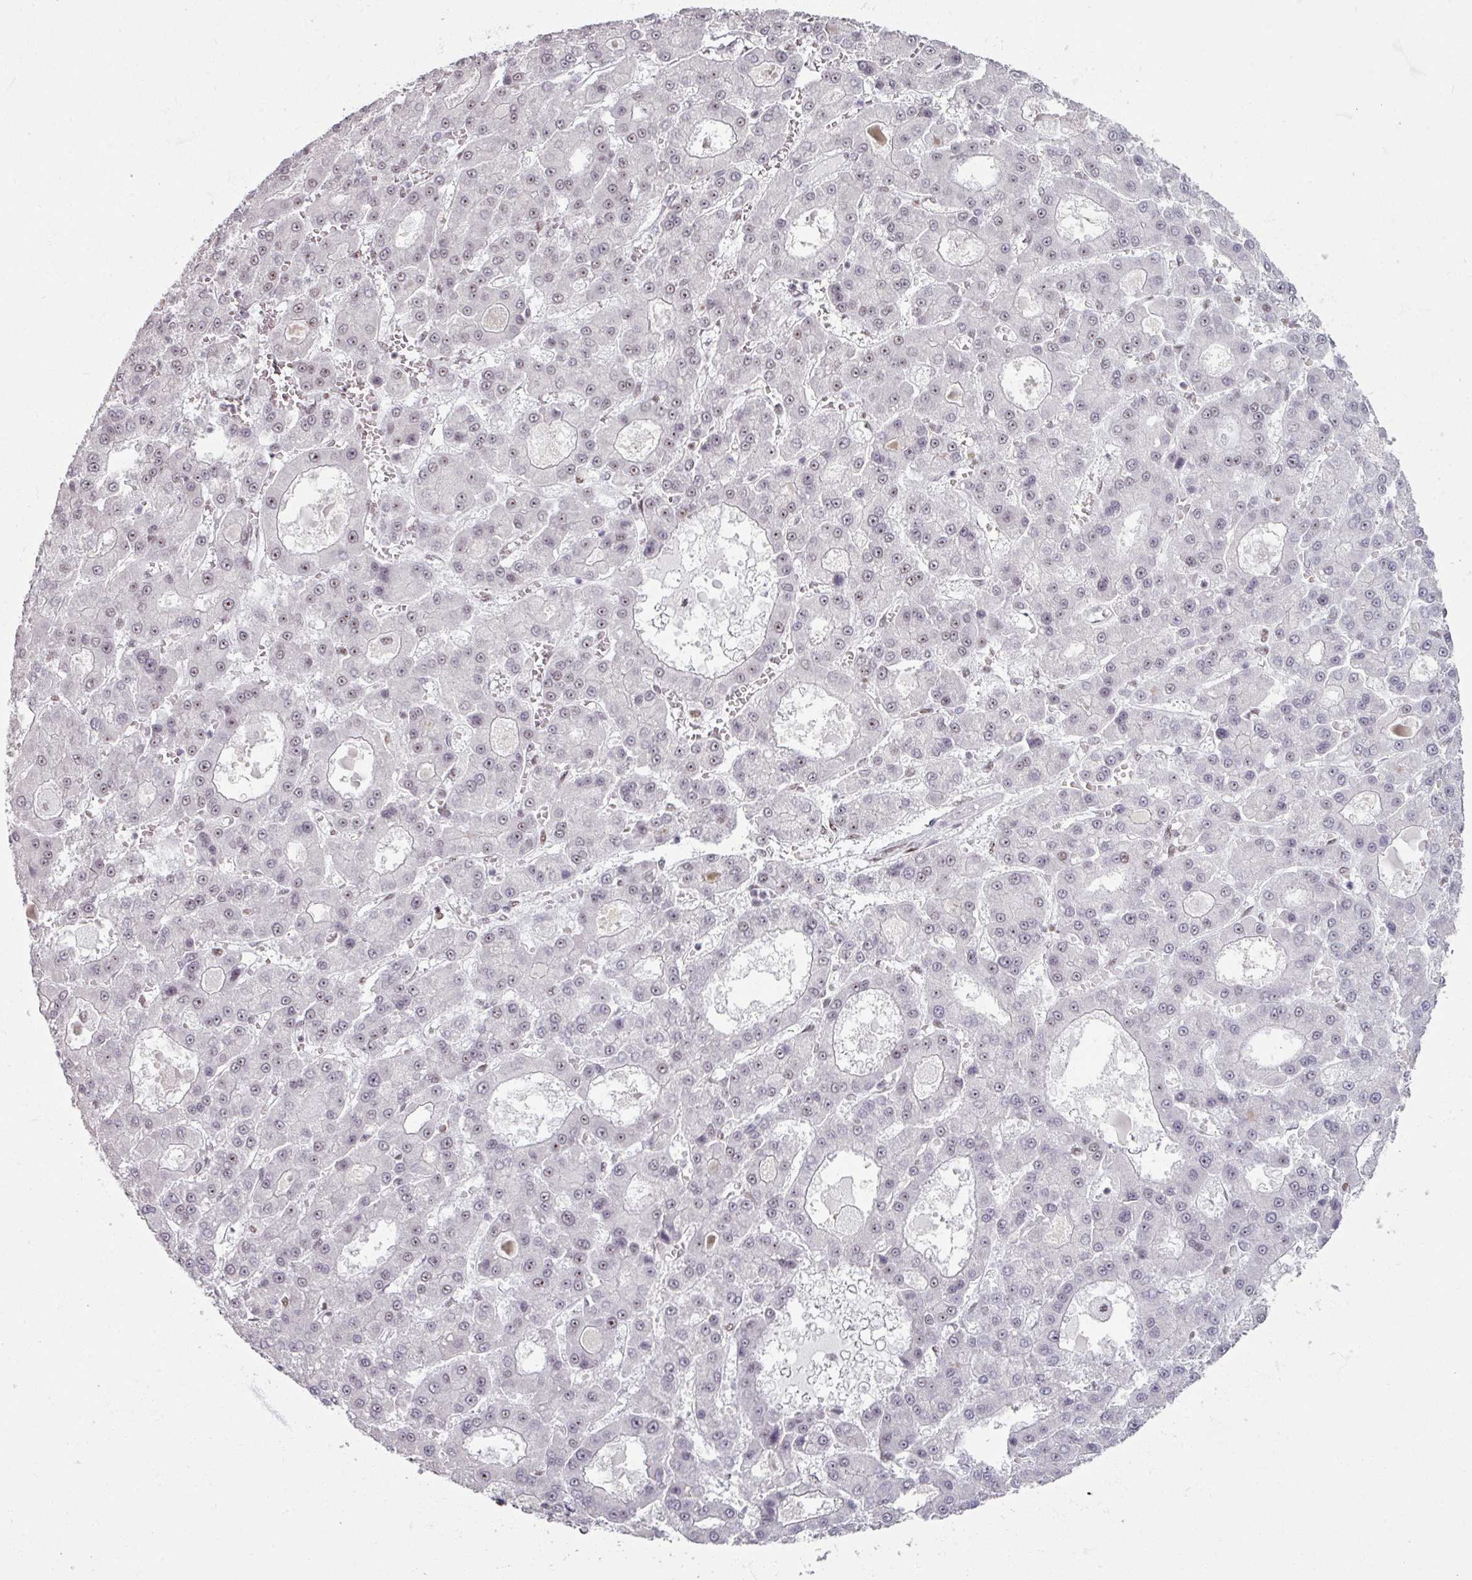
{"staining": {"intensity": "weak", "quantity": "<25%", "location": "nuclear"}, "tissue": "liver cancer", "cell_type": "Tumor cells", "image_type": "cancer", "snomed": [{"axis": "morphology", "description": "Carcinoma, Hepatocellular, NOS"}, {"axis": "topography", "description": "Liver"}], "caption": "Tumor cells are negative for protein expression in human liver cancer (hepatocellular carcinoma). (Stains: DAB immunohistochemistry (IHC) with hematoxylin counter stain, Microscopy: brightfield microscopy at high magnification).", "gene": "ADAR", "patient": {"sex": "male", "age": 70}}